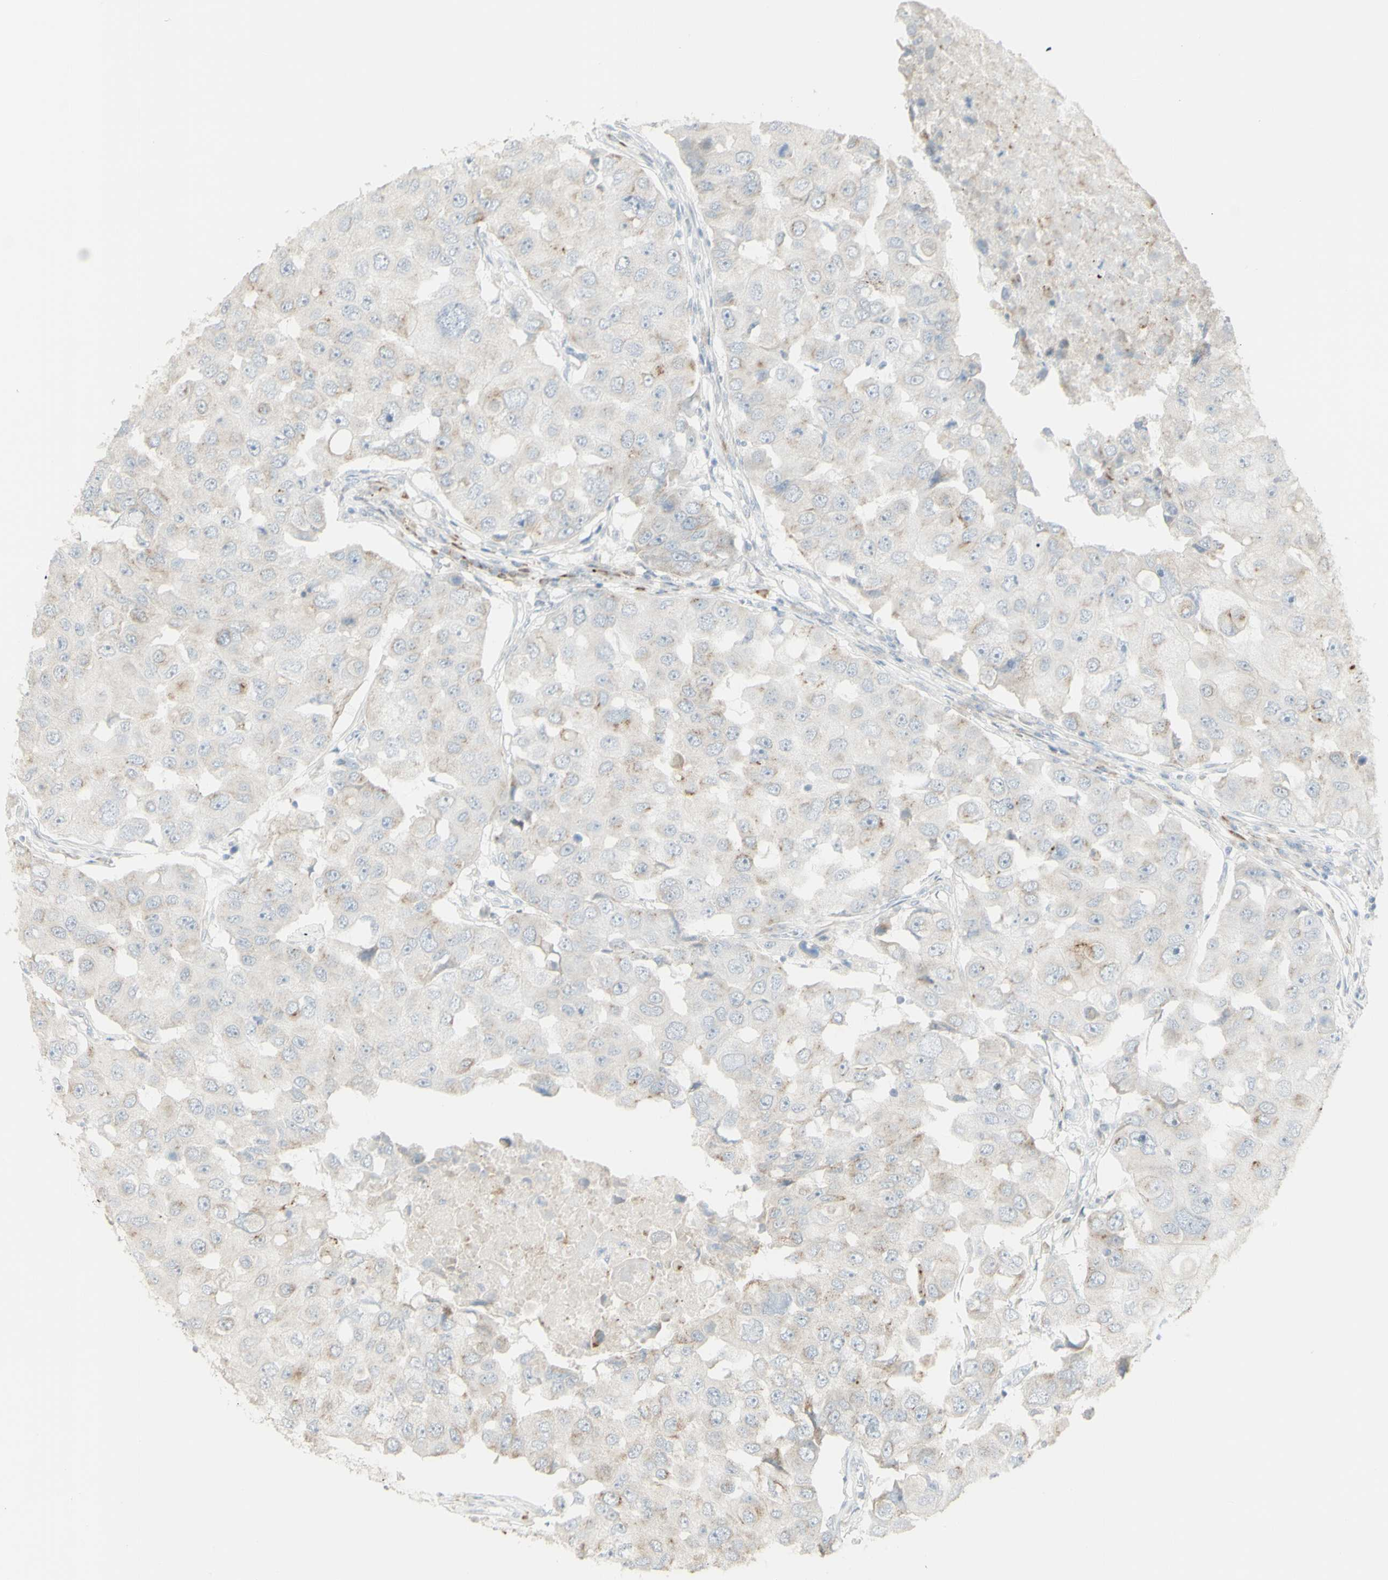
{"staining": {"intensity": "weak", "quantity": "<25%", "location": "cytoplasmic/membranous"}, "tissue": "breast cancer", "cell_type": "Tumor cells", "image_type": "cancer", "snomed": [{"axis": "morphology", "description": "Duct carcinoma"}, {"axis": "topography", "description": "Breast"}], "caption": "Immunohistochemistry (IHC) of breast cancer (infiltrating ductal carcinoma) reveals no expression in tumor cells.", "gene": "NDST4", "patient": {"sex": "female", "age": 27}}